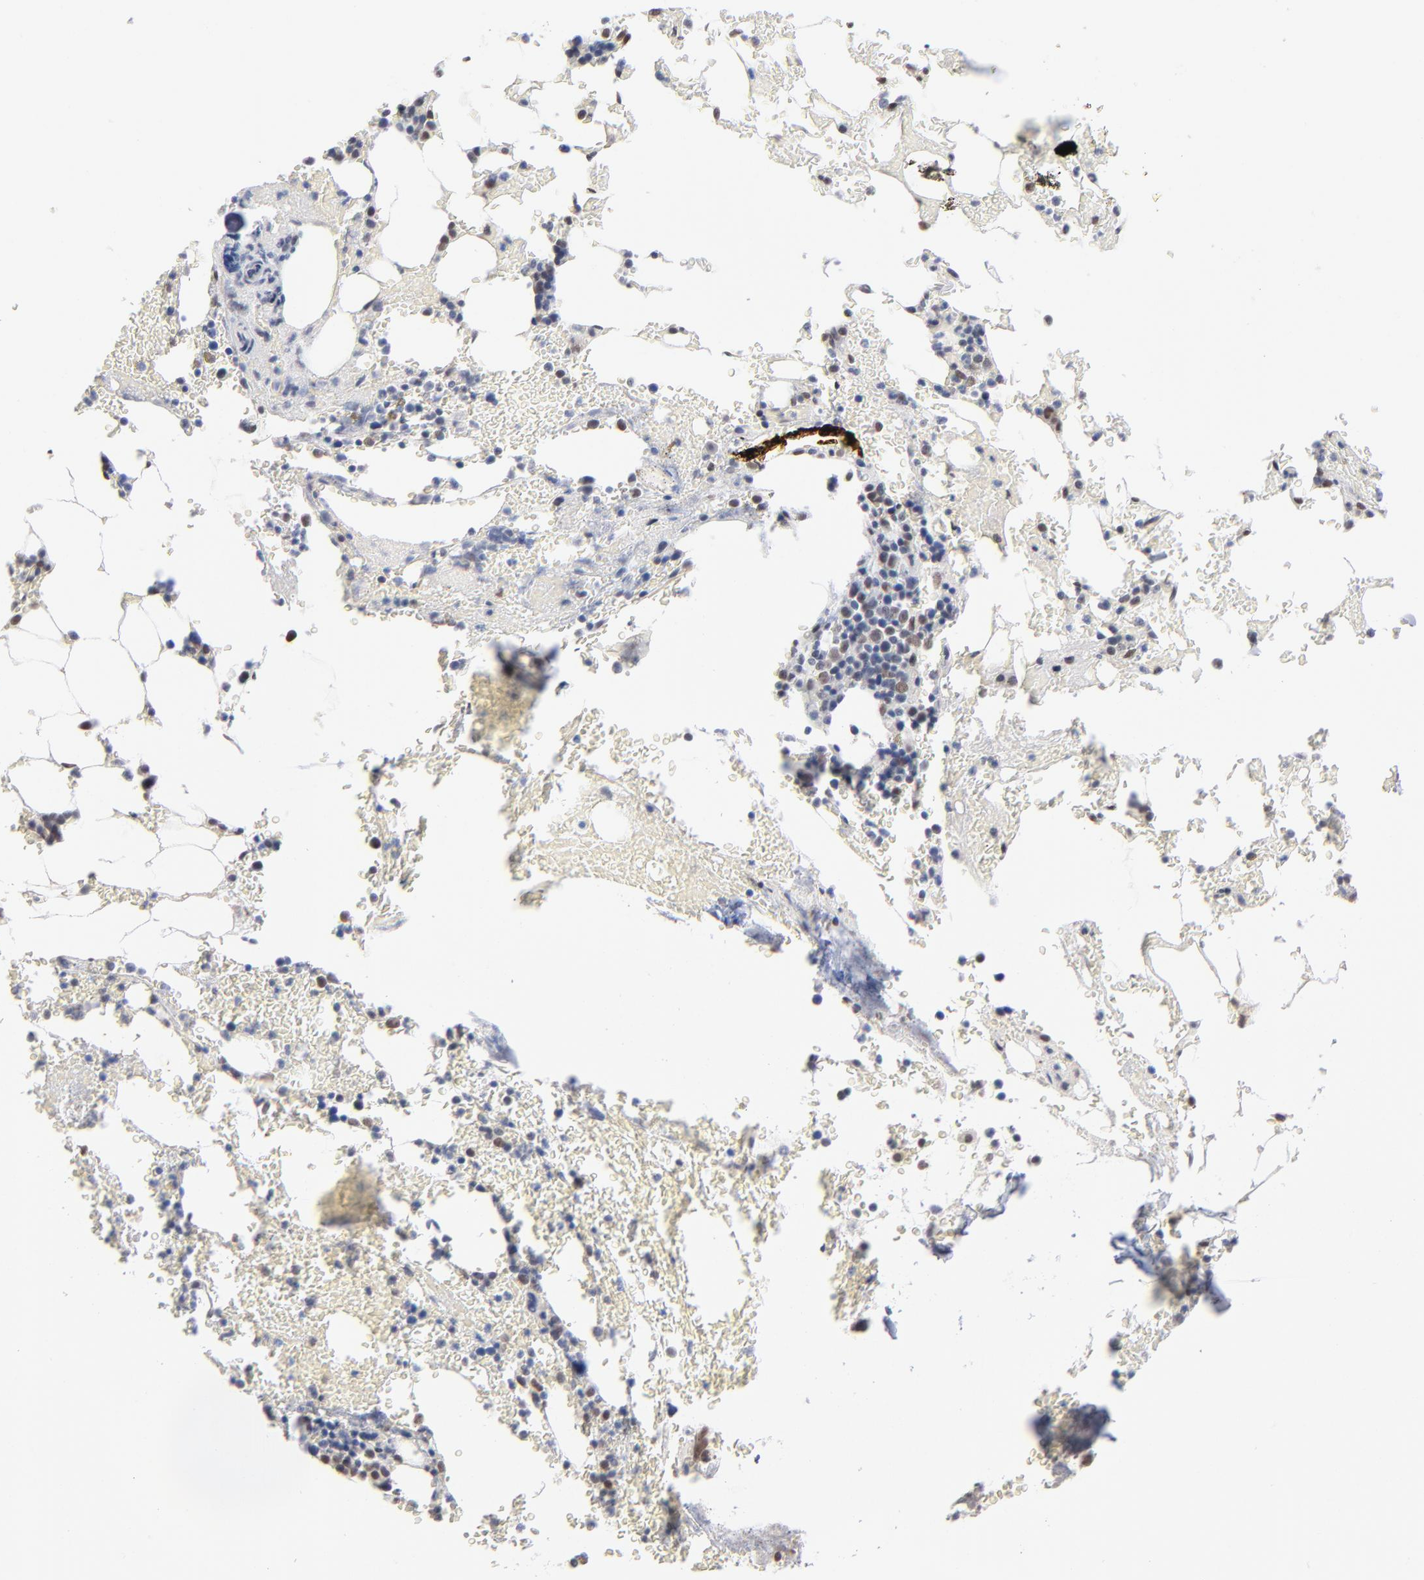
{"staining": {"intensity": "moderate", "quantity": "<25%", "location": "nuclear"}, "tissue": "bone marrow", "cell_type": "Hematopoietic cells", "image_type": "normal", "snomed": [{"axis": "morphology", "description": "Normal tissue, NOS"}, {"axis": "topography", "description": "Bone marrow"}], "caption": "Hematopoietic cells exhibit low levels of moderate nuclear staining in approximately <25% of cells in unremarkable bone marrow. The protein is stained brown, and the nuclei are stained in blue (DAB (3,3'-diaminobenzidine) IHC with brightfield microscopy, high magnification).", "gene": "MBIP", "patient": {"sex": "female", "age": 73}}